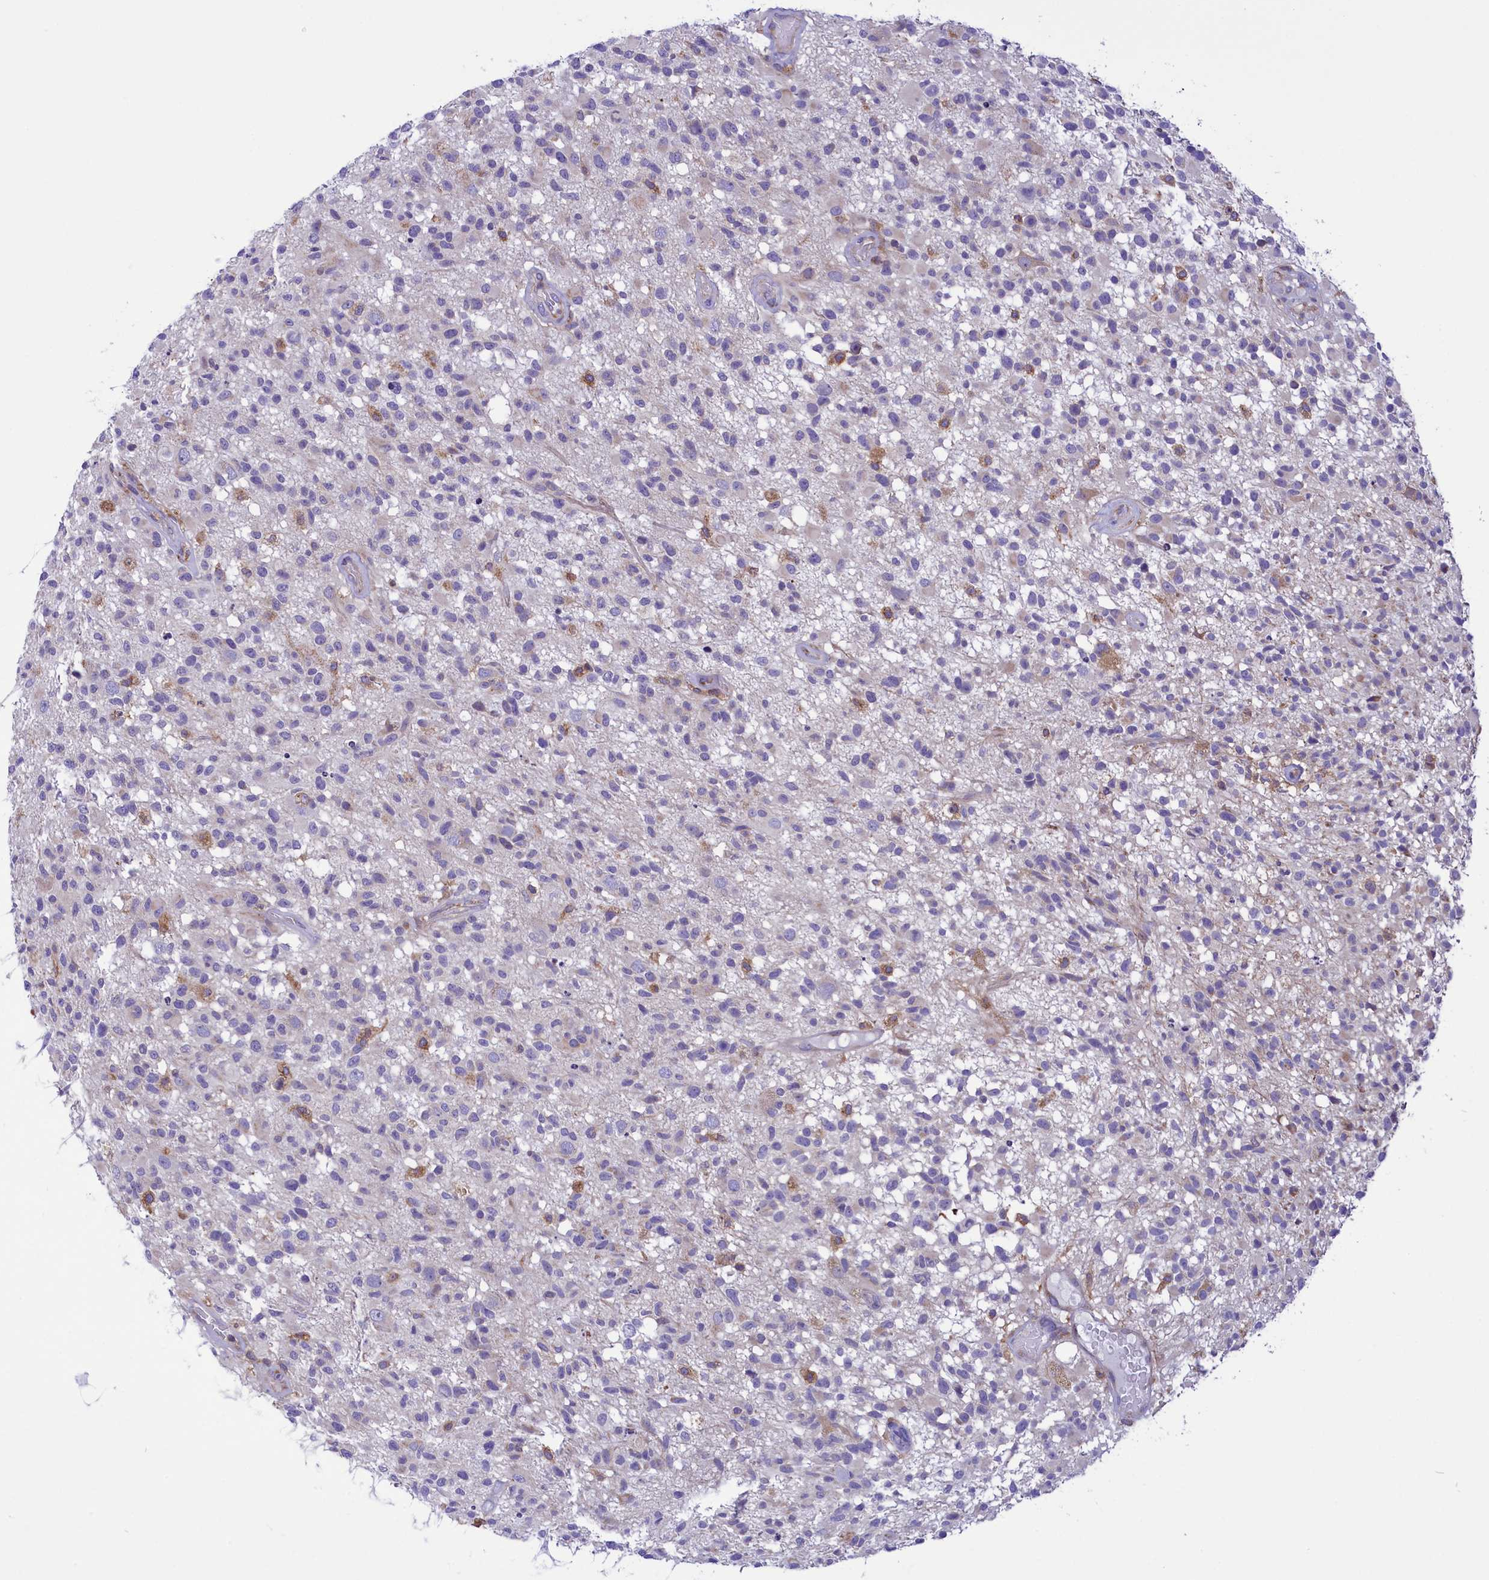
{"staining": {"intensity": "negative", "quantity": "none", "location": "none"}, "tissue": "glioma", "cell_type": "Tumor cells", "image_type": "cancer", "snomed": [{"axis": "morphology", "description": "Glioma, malignant, High grade"}, {"axis": "morphology", "description": "Glioblastoma, NOS"}, {"axis": "topography", "description": "Brain"}], "caption": "The immunohistochemistry micrograph has no significant staining in tumor cells of glioblastoma tissue.", "gene": "CORO7-PAM16", "patient": {"sex": "male", "age": 60}}